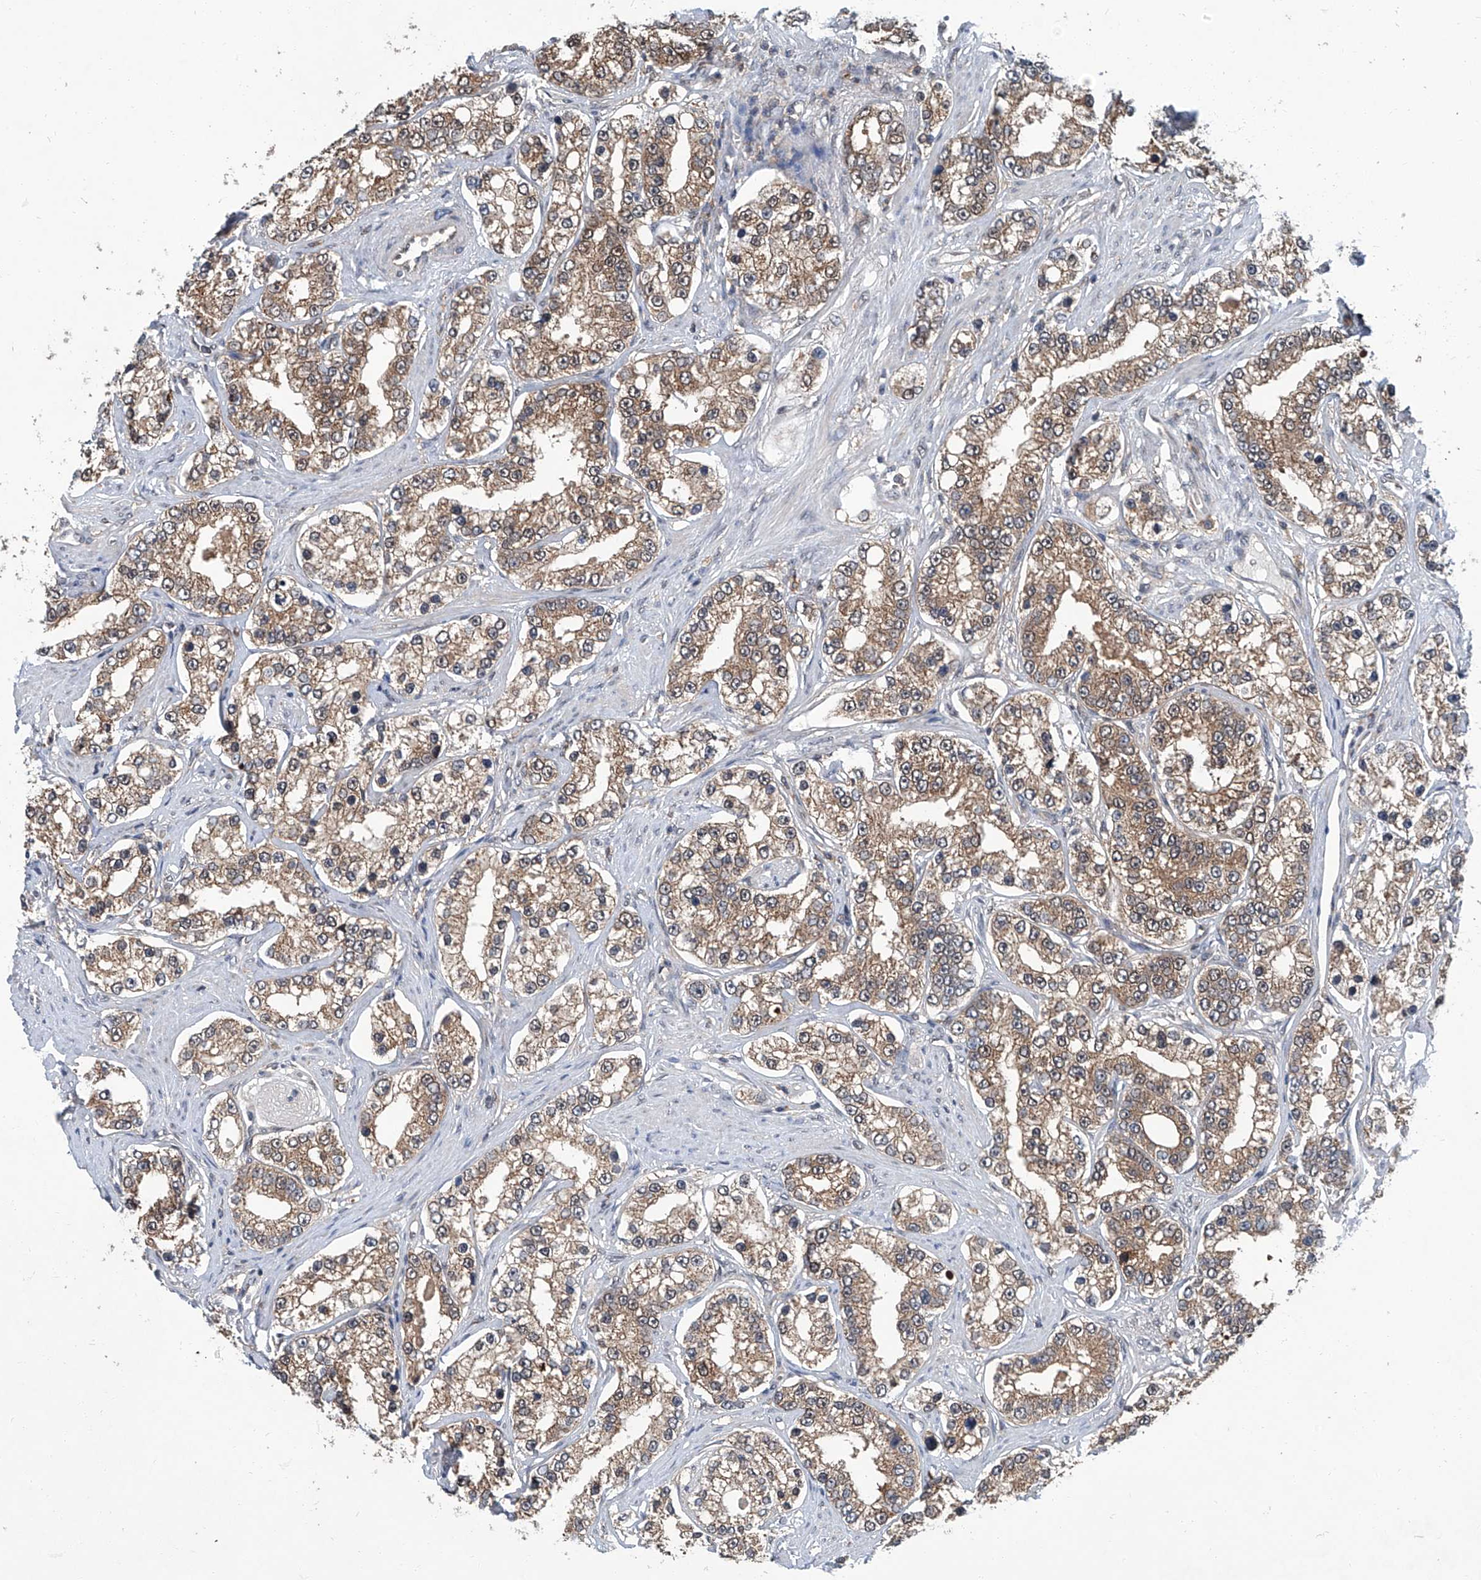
{"staining": {"intensity": "moderate", "quantity": ">75%", "location": "cytoplasmic/membranous"}, "tissue": "prostate cancer", "cell_type": "Tumor cells", "image_type": "cancer", "snomed": [{"axis": "morphology", "description": "Normal tissue, NOS"}, {"axis": "morphology", "description": "Adenocarcinoma, High grade"}, {"axis": "topography", "description": "Prostate"}], "caption": "IHC histopathology image of neoplastic tissue: prostate adenocarcinoma (high-grade) stained using immunohistochemistry reveals medium levels of moderate protein expression localized specifically in the cytoplasmic/membranous of tumor cells, appearing as a cytoplasmic/membranous brown color.", "gene": "CLK1", "patient": {"sex": "male", "age": 83}}